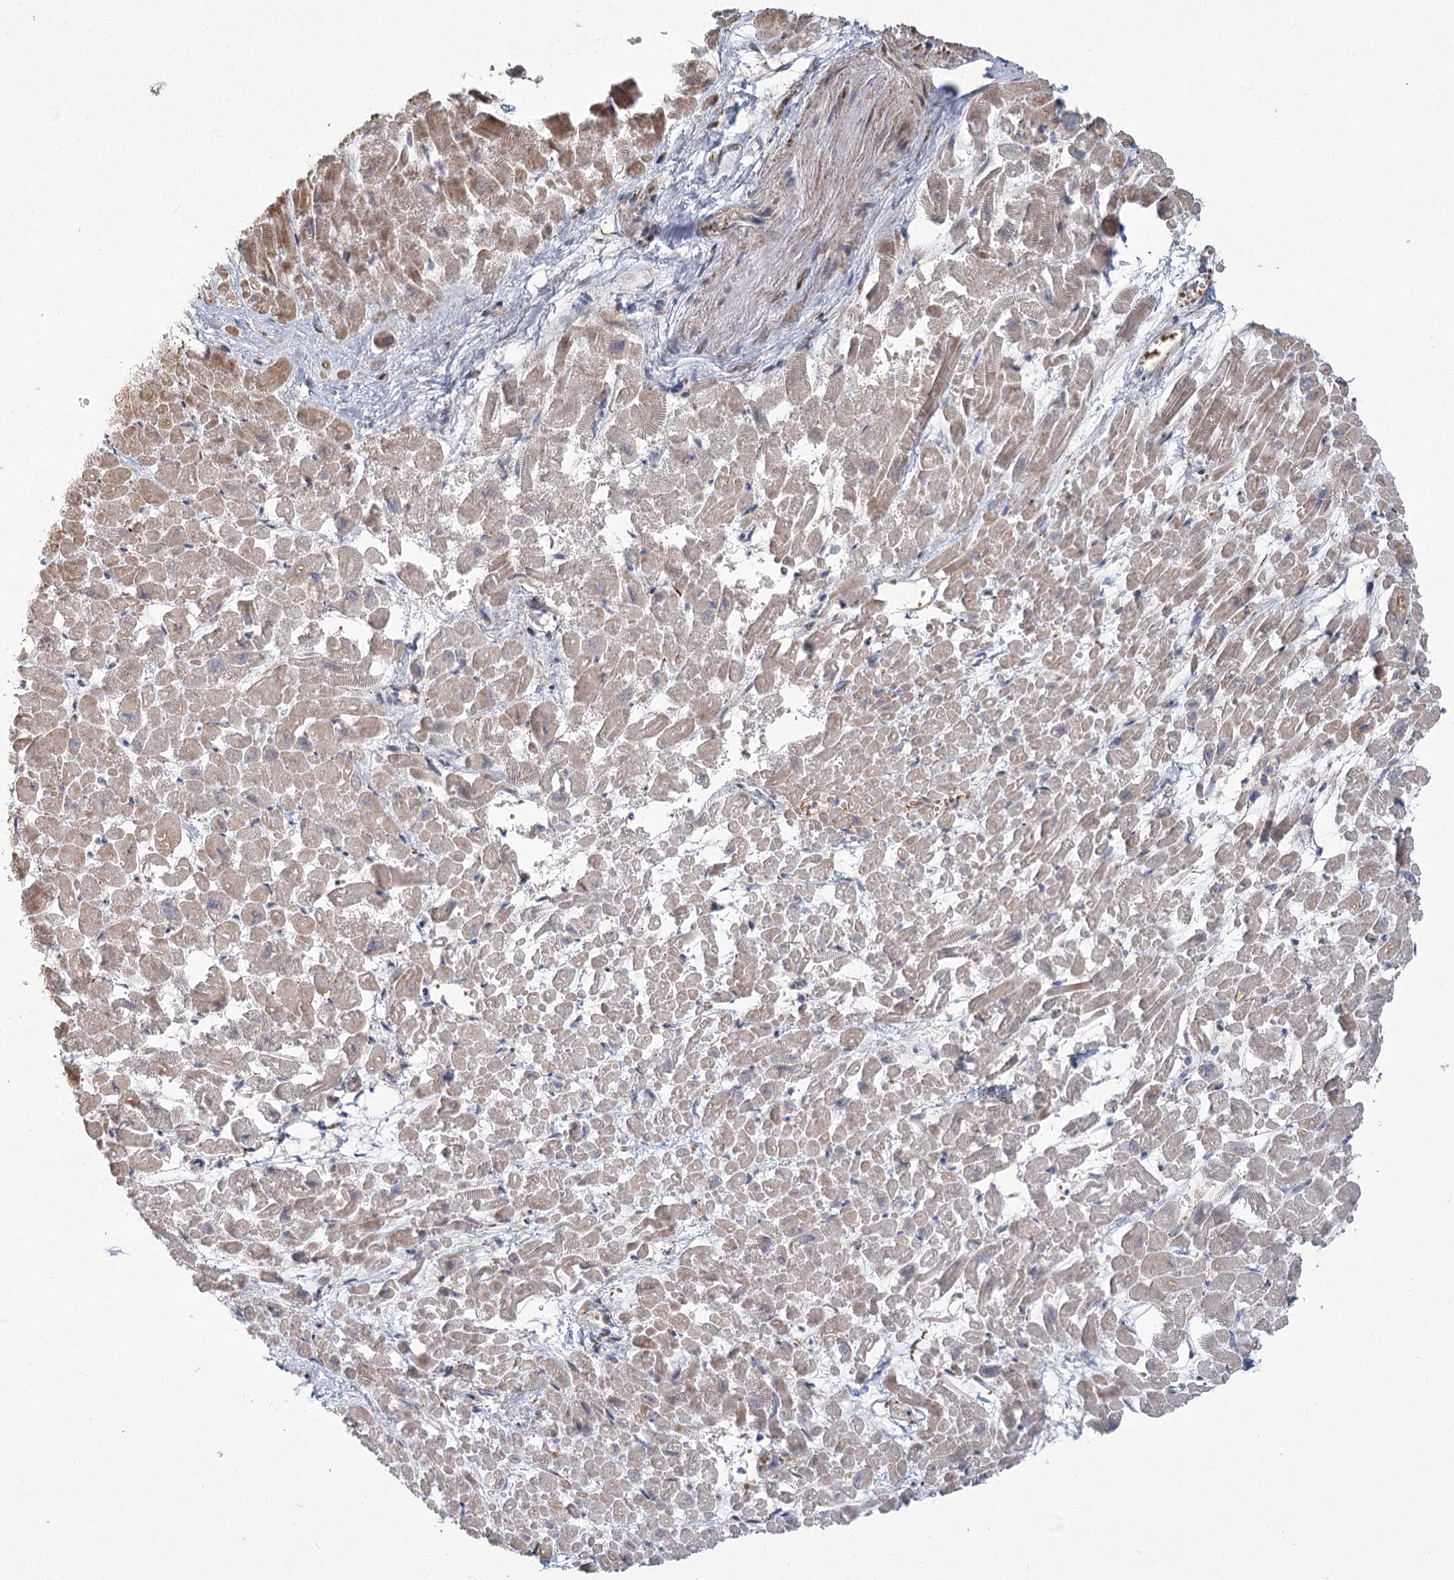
{"staining": {"intensity": "weak", "quantity": "<25%", "location": "cytoplasmic/membranous"}, "tissue": "heart muscle", "cell_type": "Cardiomyocytes", "image_type": "normal", "snomed": [{"axis": "morphology", "description": "Normal tissue, NOS"}, {"axis": "topography", "description": "Heart"}], "caption": "Histopathology image shows no significant protein expression in cardiomyocytes of normal heart muscle. (Brightfield microscopy of DAB immunohistochemistry (IHC) at high magnification).", "gene": "GCNT4", "patient": {"sex": "male", "age": 54}}